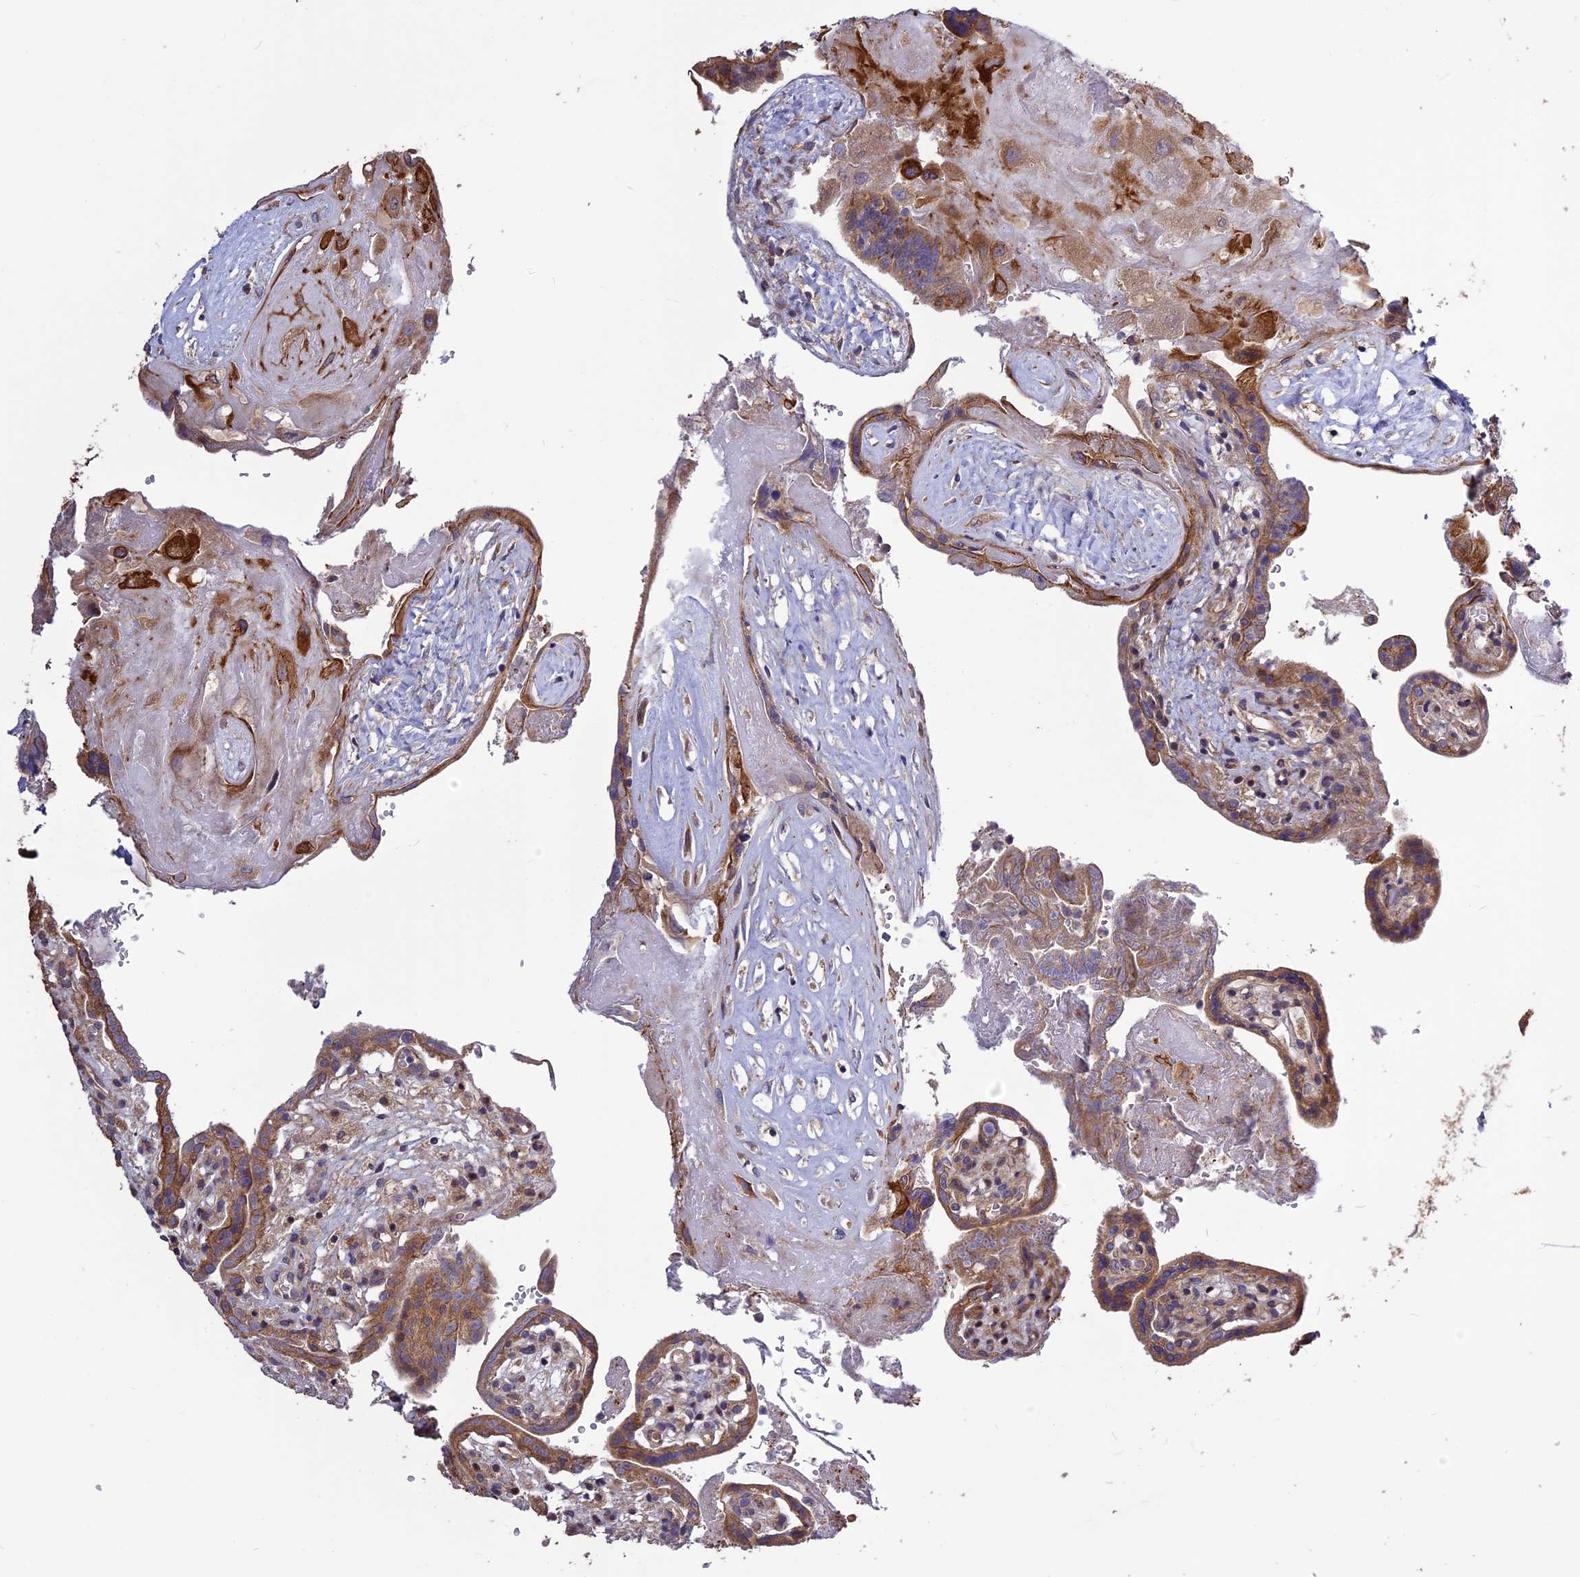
{"staining": {"intensity": "moderate", "quantity": ">75%", "location": "cytoplasmic/membranous"}, "tissue": "placenta", "cell_type": "Decidual cells", "image_type": "normal", "snomed": [{"axis": "morphology", "description": "Normal tissue, NOS"}, {"axis": "topography", "description": "Placenta"}], "caption": "IHC micrograph of unremarkable placenta: placenta stained using IHC reveals medium levels of moderate protein expression localized specifically in the cytoplasmic/membranous of decidual cells, appearing as a cytoplasmic/membranous brown color.", "gene": "SPG21", "patient": {"sex": "female", "age": 37}}